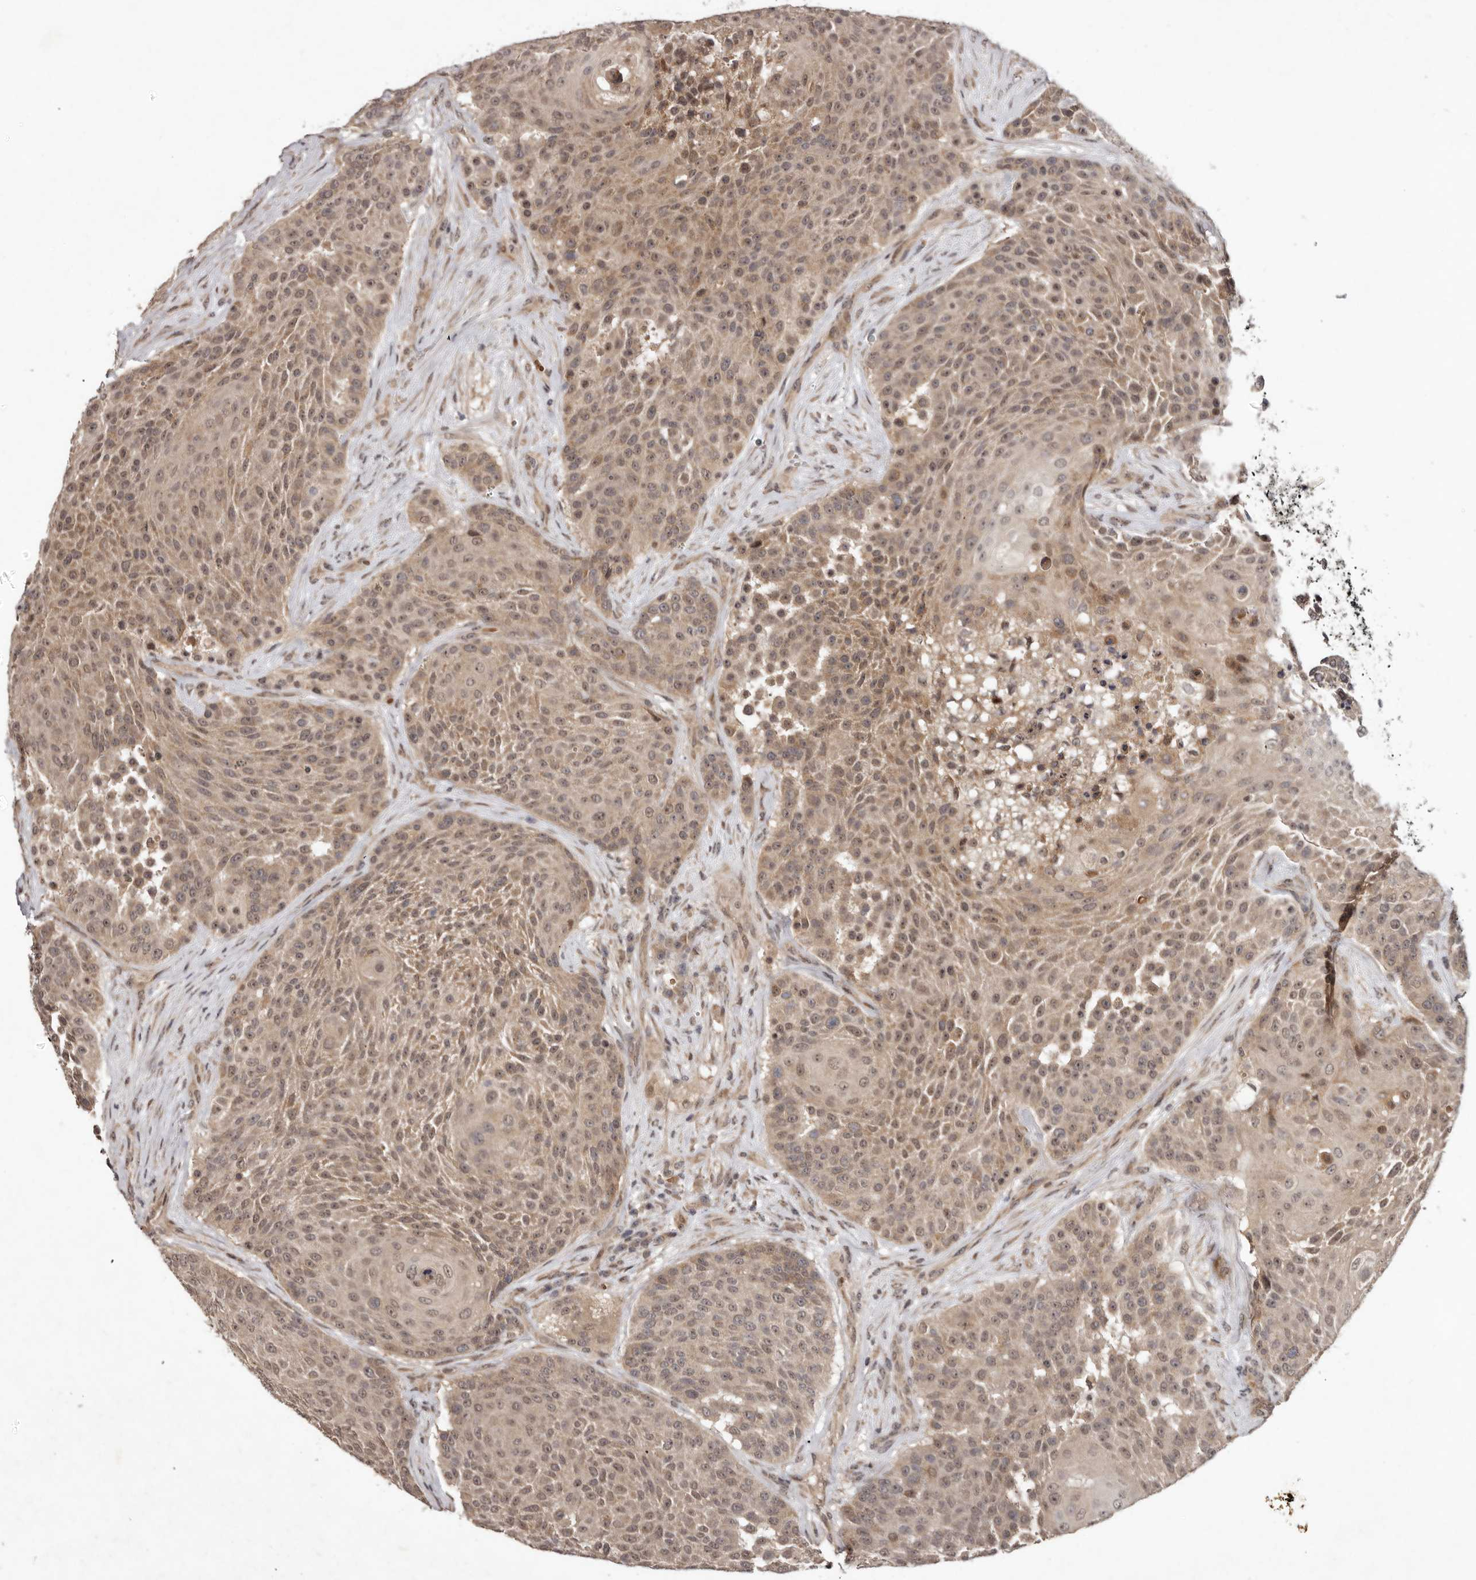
{"staining": {"intensity": "moderate", "quantity": ">75%", "location": "cytoplasmic/membranous,nuclear"}, "tissue": "urothelial cancer", "cell_type": "Tumor cells", "image_type": "cancer", "snomed": [{"axis": "morphology", "description": "Urothelial carcinoma, High grade"}, {"axis": "topography", "description": "Urinary bladder"}], "caption": "Immunohistochemistry (IHC) (DAB) staining of human urothelial cancer exhibits moderate cytoplasmic/membranous and nuclear protein positivity in approximately >75% of tumor cells.", "gene": "ABL1", "patient": {"sex": "female", "age": 63}}